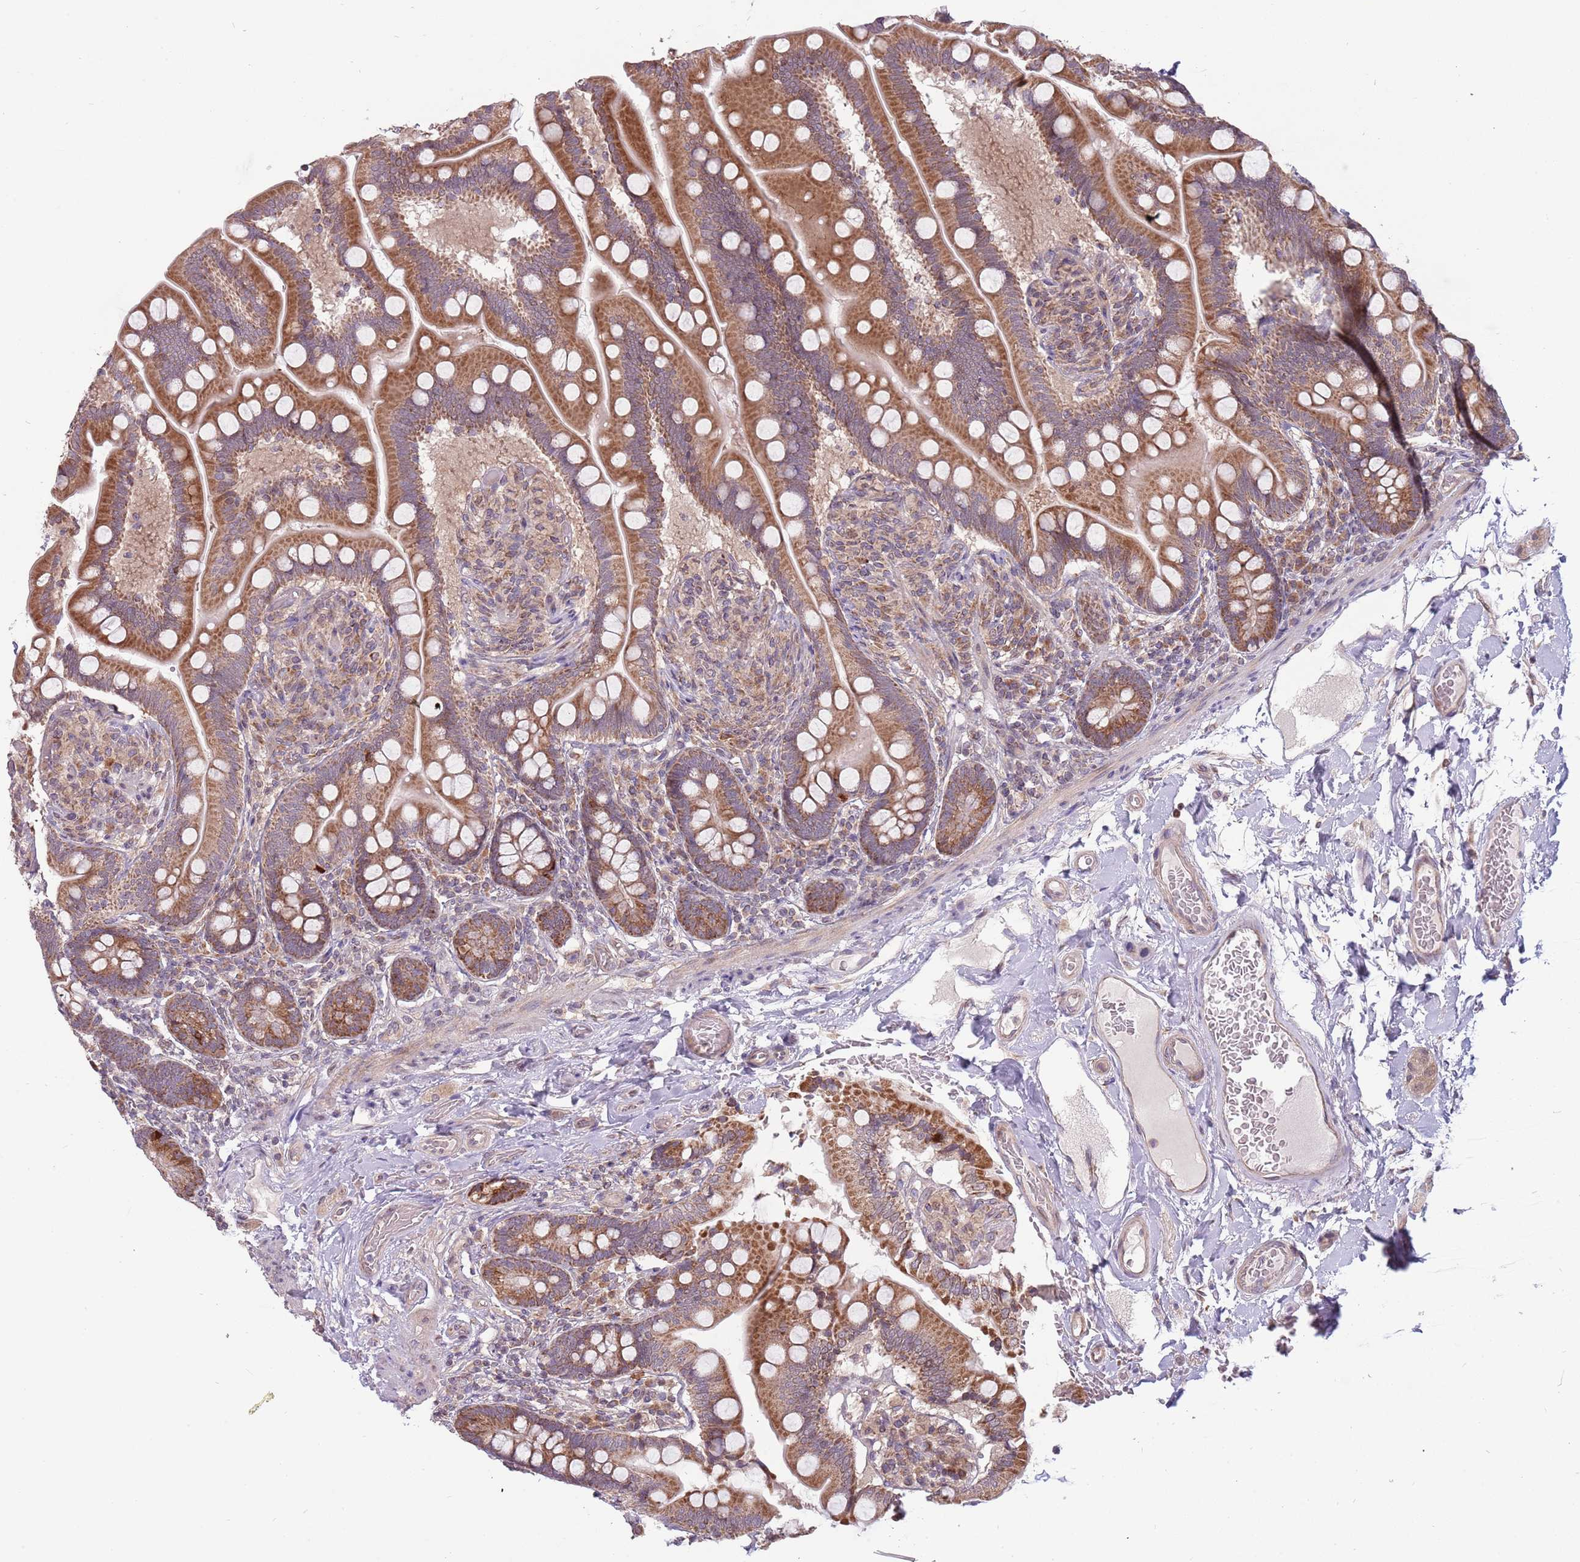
{"staining": {"intensity": "moderate", "quantity": ">75%", "location": "cytoplasmic/membranous"}, "tissue": "small intestine", "cell_type": "Glandular cells", "image_type": "normal", "snomed": [{"axis": "morphology", "description": "Normal tissue, NOS"}, {"axis": "topography", "description": "Small intestine"}], "caption": "This image exhibits unremarkable small intestine stained with immunohistochemistry to label a protein in brown. The cytoplasmic/membranous of glandular cells show moderate positivity for the protein. Nuclei are counter-stained blue.", "gene": "RNF181", "patient": {"sex": "female", "age": 64}}